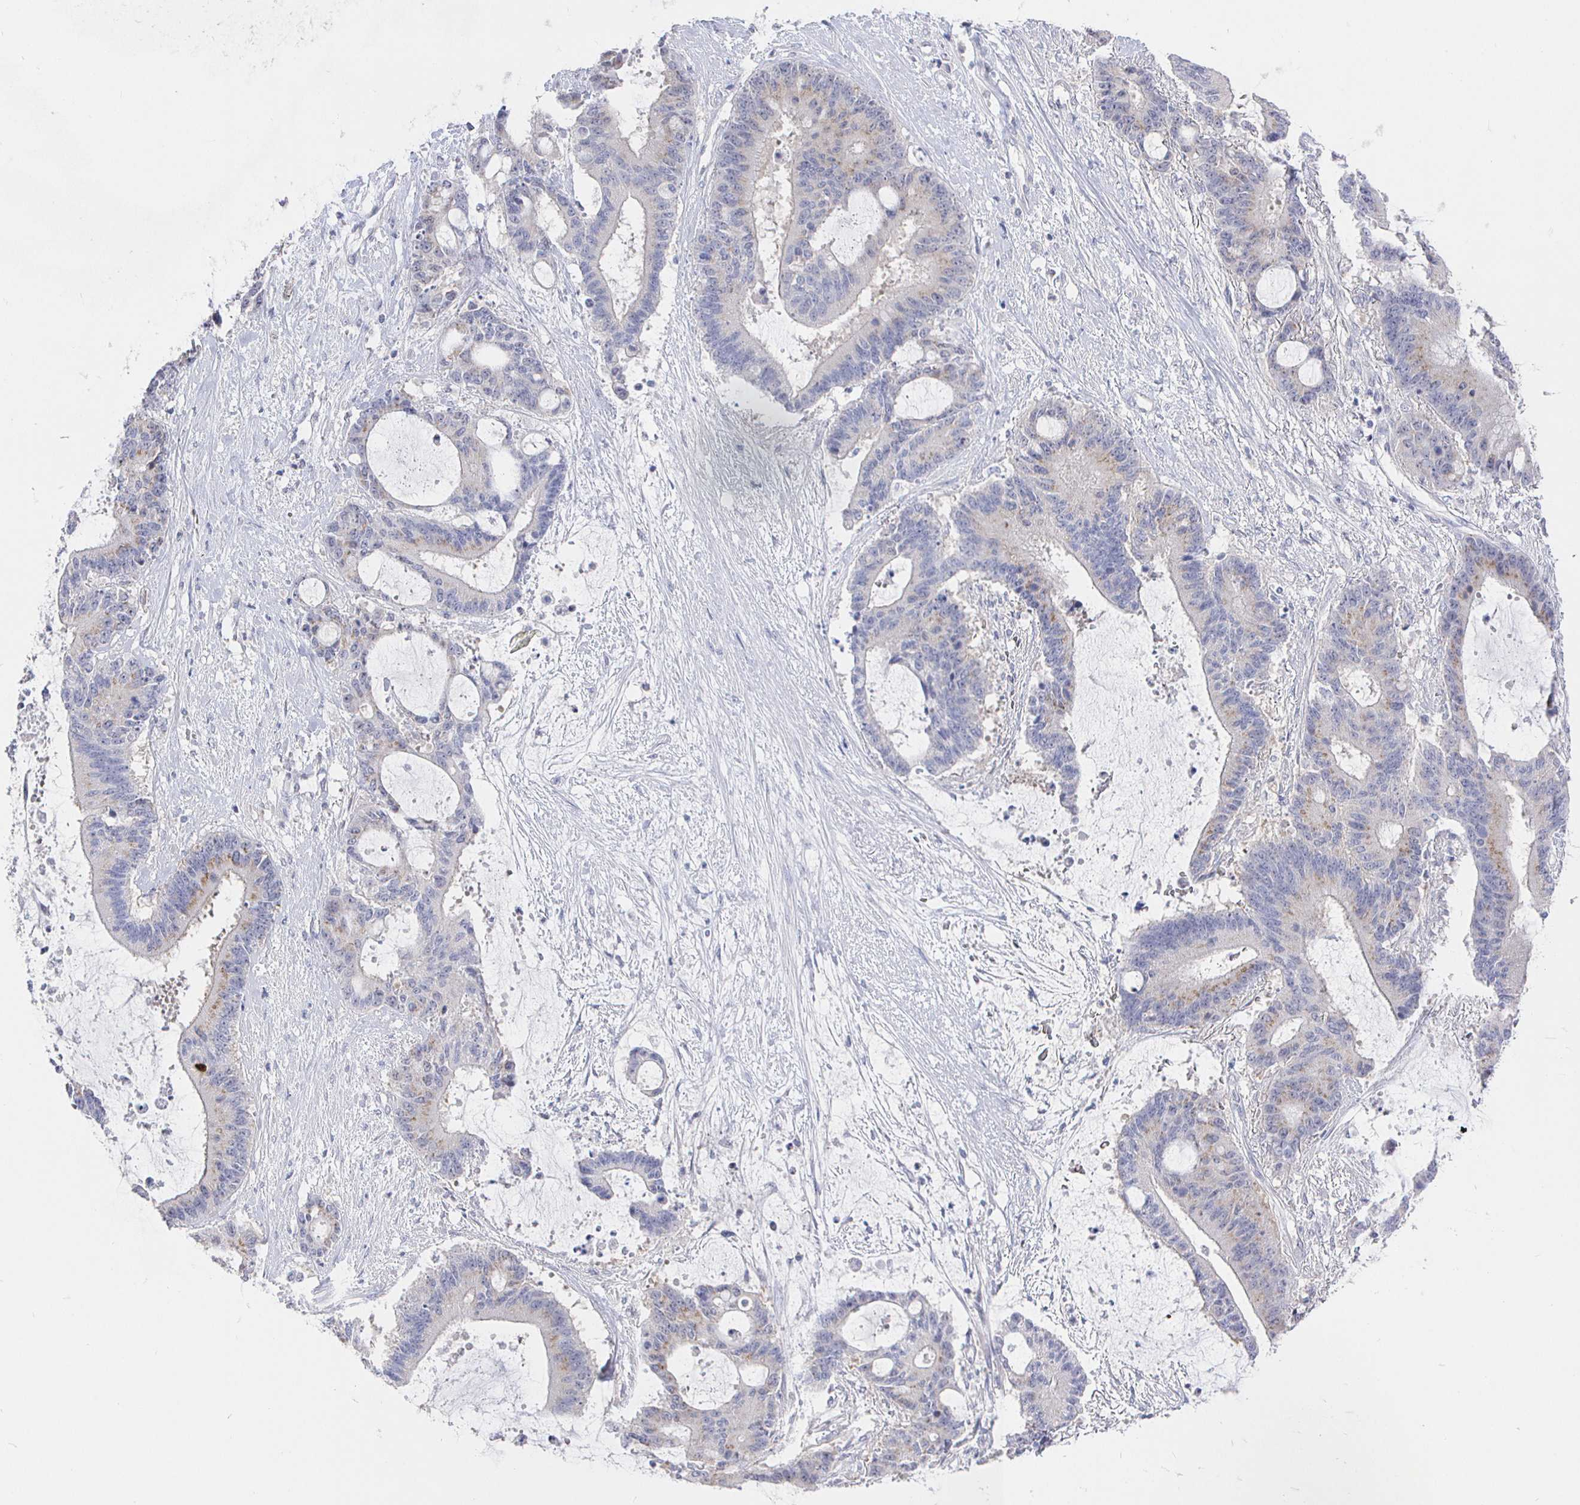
{"staining": {"intensity": "weak", "quantity": "25%-75%", "location": "cytoplasmic/membranous"}, "tissue": "liver cancer", "cell_type": "Tumor cells", "image_type": "cancer", "snomed": [{"axis": "morphology", "description": "Normal tissue, NOS"}, {"axis": "morphology", "description": "Cholangiocarcinoma"}, {"axis": "topography", "description": "Liver"}, {"axis": "topography", "description": "Peripheral nerve tissue"}], "caption": "The image shows a brown stain indicating the presence of a protein in the cytoplasmic/membranous of tumor cells in liver cancer.", "gene": "LRRC23", "patient": {"sex": "female", "age": 73}}